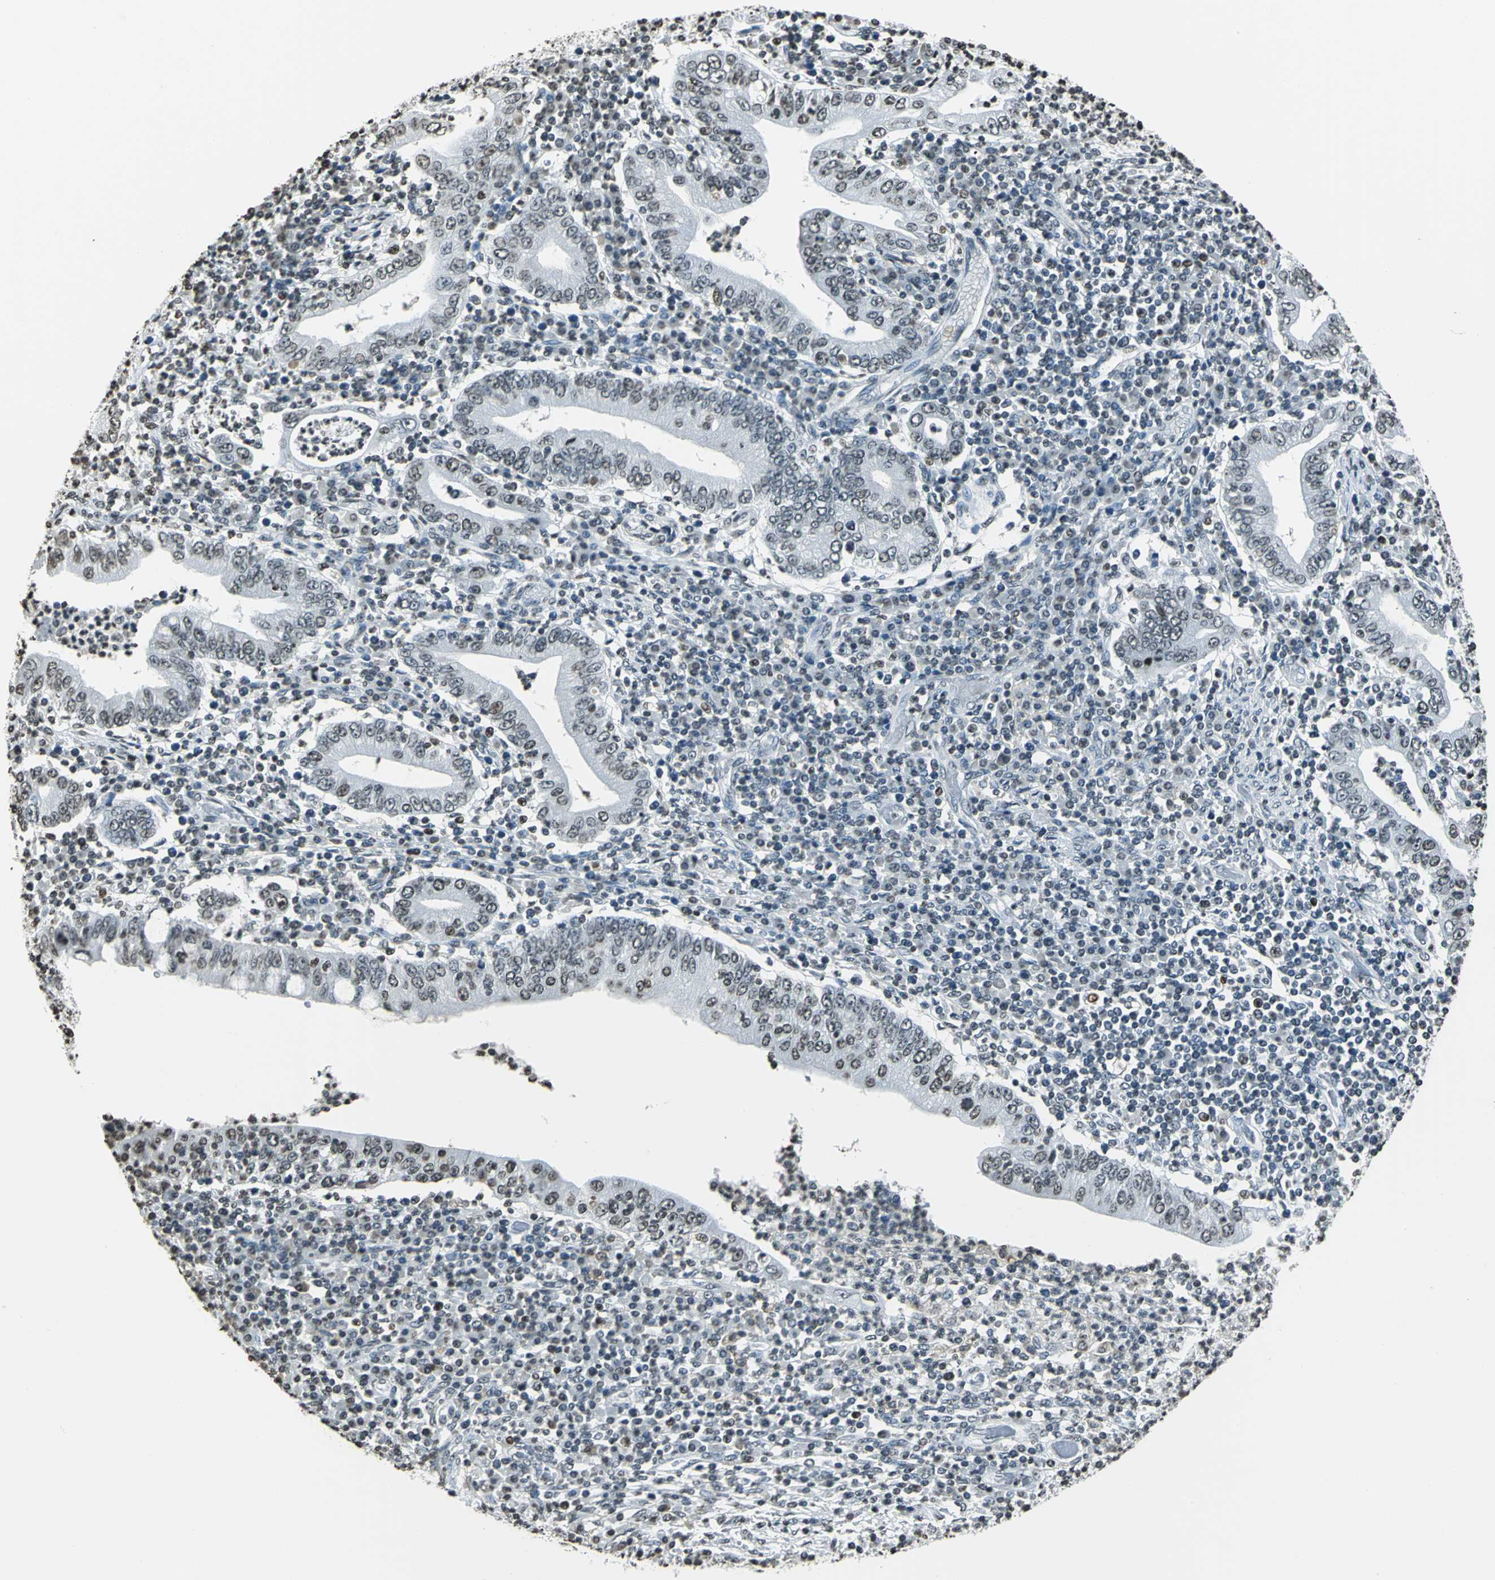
{"staining": {"intensity": "weak", "quantity": ">75%", "location": "nuclear"}, "tissue": "stomach cancer", "cell_type": "Tumor cells", "image_type": "cancer", "snomed": [{"axis": "morphology", "description": "Normal tissue, NOS"}, {"axis": "morphology", "description": "Adenocarcinoma, NOS"}, {"axis": "topography", "description": "Esophagus"}, {"axis": "topography", "description": "Stomach, upper"}, {"axis": "topography", "description": "Peripheral nerve tissue"}], "caption": "Immunohistochemical staining of human stomach adenocarcinoma reveals low levels of weak nuclear staining in approximately >75% of tumor cells. The staining was performed using DAB (3,3'-diaminobenzidine), with brown indicating positive protein expression. Nuclei are stained blue with hematoxylin.", "gene": "MCM4", "patient": {"sex": "male", "age": 62}}